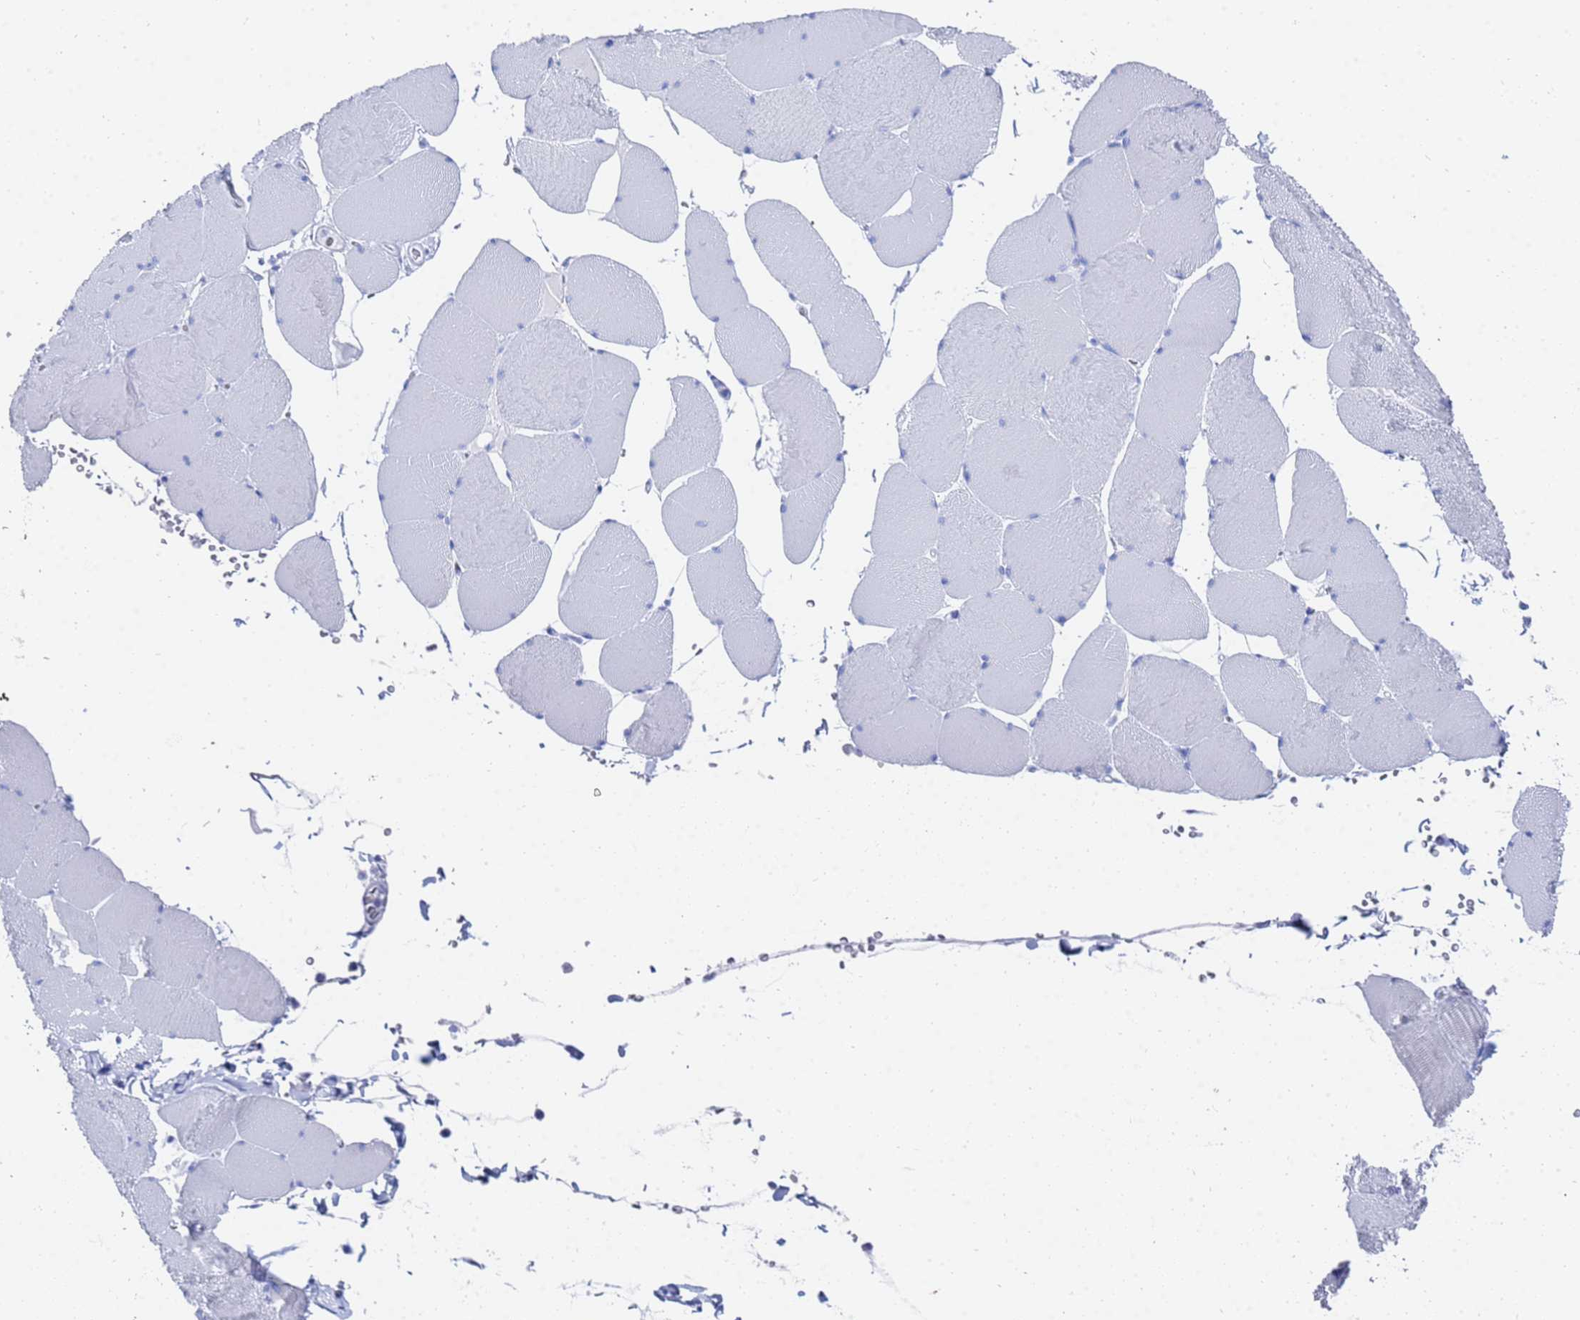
{"staining": {"intensity": "negative", "quantity": "none", "location": "none"}, "tissue": "skeletal muscle", "cell_type": "Myocytes", "image_type": "normal", "snomed": [{"axis": "morphology", "description": "Normal tissue, NOS"}, {"axis": "topography", "description": "Skeletal muscle"}, {"axis": "topography", "description": "Head-Neck"}], "caption": "This is an immunohistochemistry (IHC) histopathology image of unremarkable skeletal muscle. There is no expression in myocytes.", "gene": "GGT1", "patient": {"sex": "male", "age": 66}}